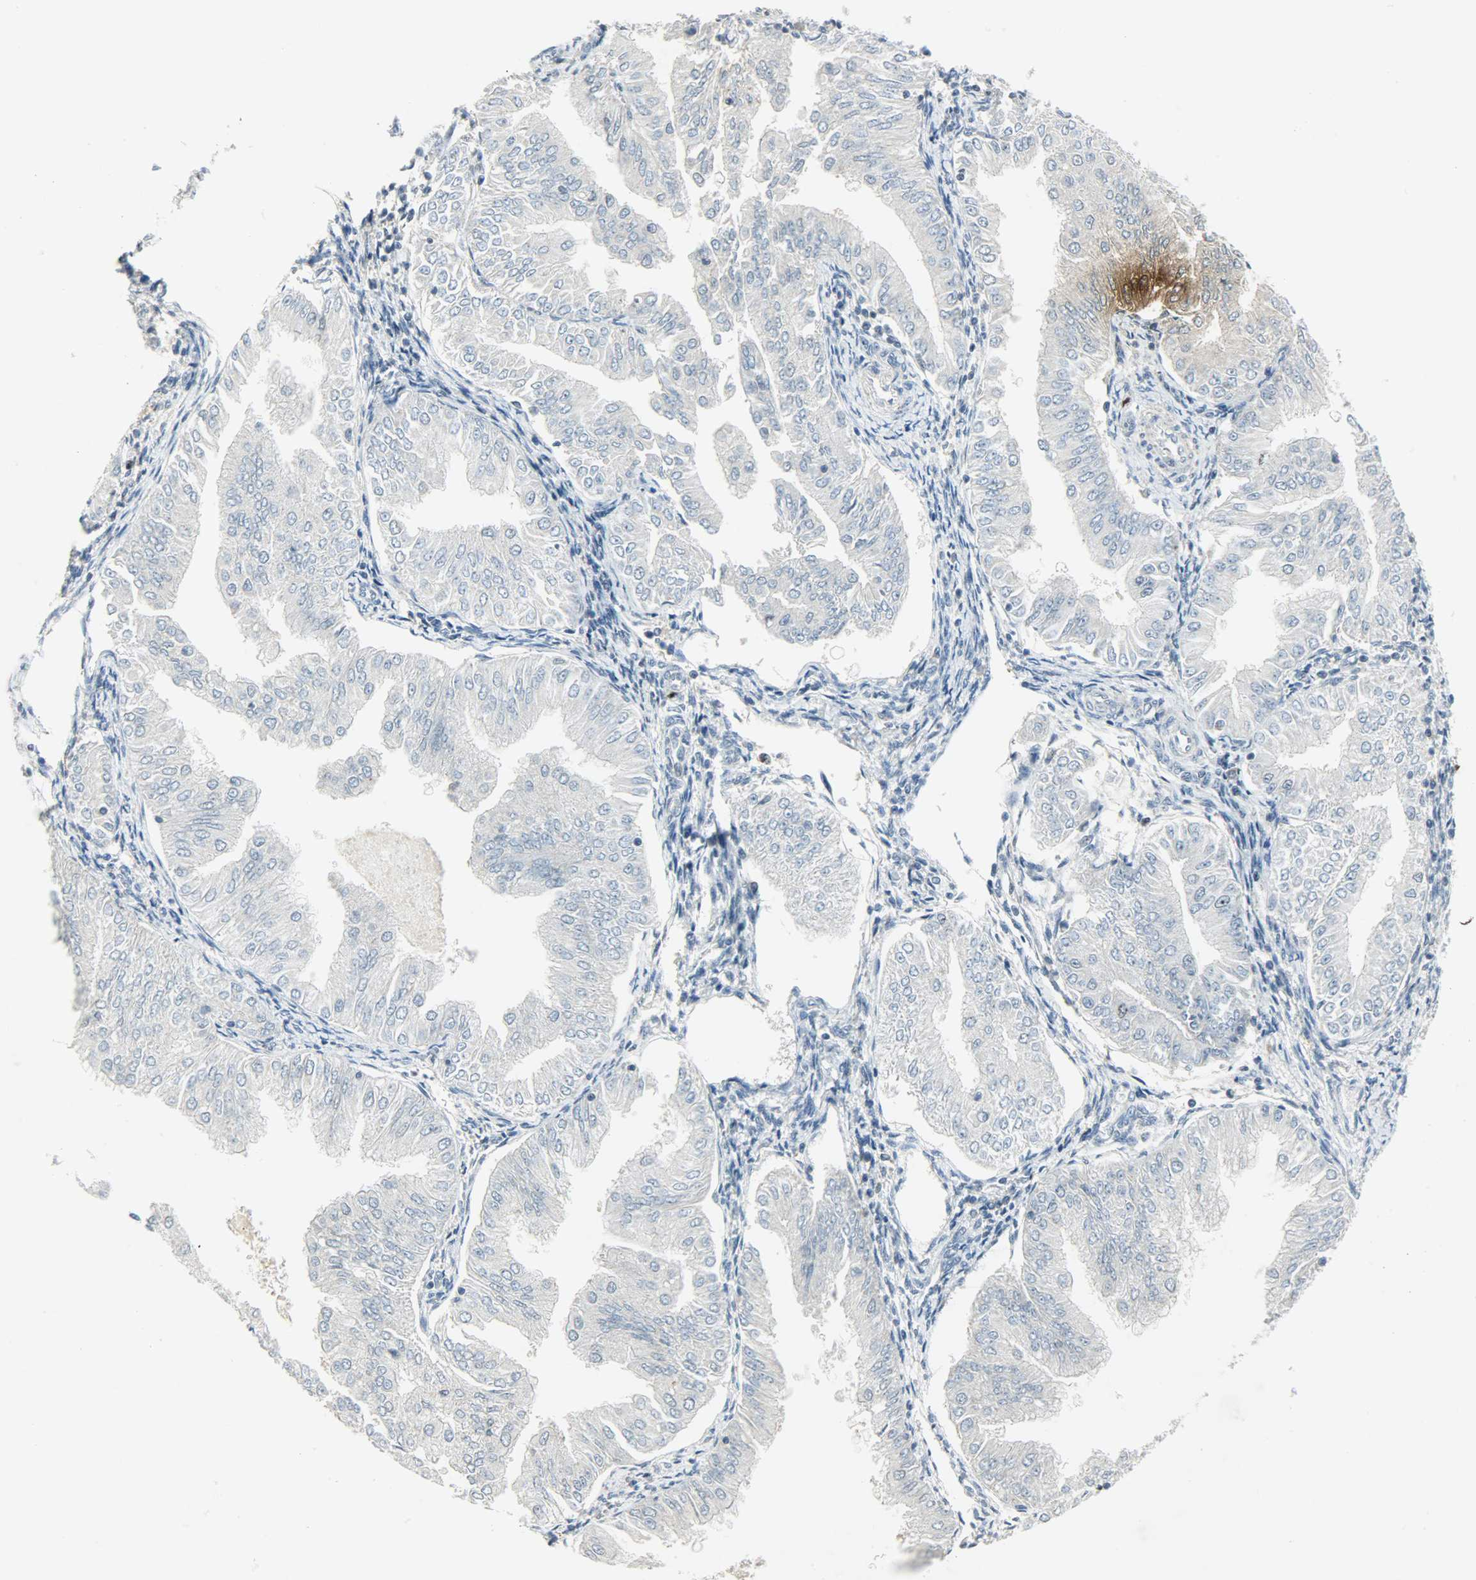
{"staining": {"intensity": "negative", "quantity": "none", "location": "none"}, "tissue": "endometrial cancer", "cell_type": "Tumor cells", "image_type": "cancer", "snomed": [{"axis": "morphology", "description": "Adenocarcinoma, NOS"}, {"axis": "topography", "description": "Endometrium"}], "caption": "Micrograph shows no protein staining in tumor cells of adenocarcinoma (endometrial) tissue. The staining is performed using DAB brown chromogen with nuclei counter-stained in using hematoxylin.", "gene": "AURKB", "patient": {"sex": "female", "age": 53}}